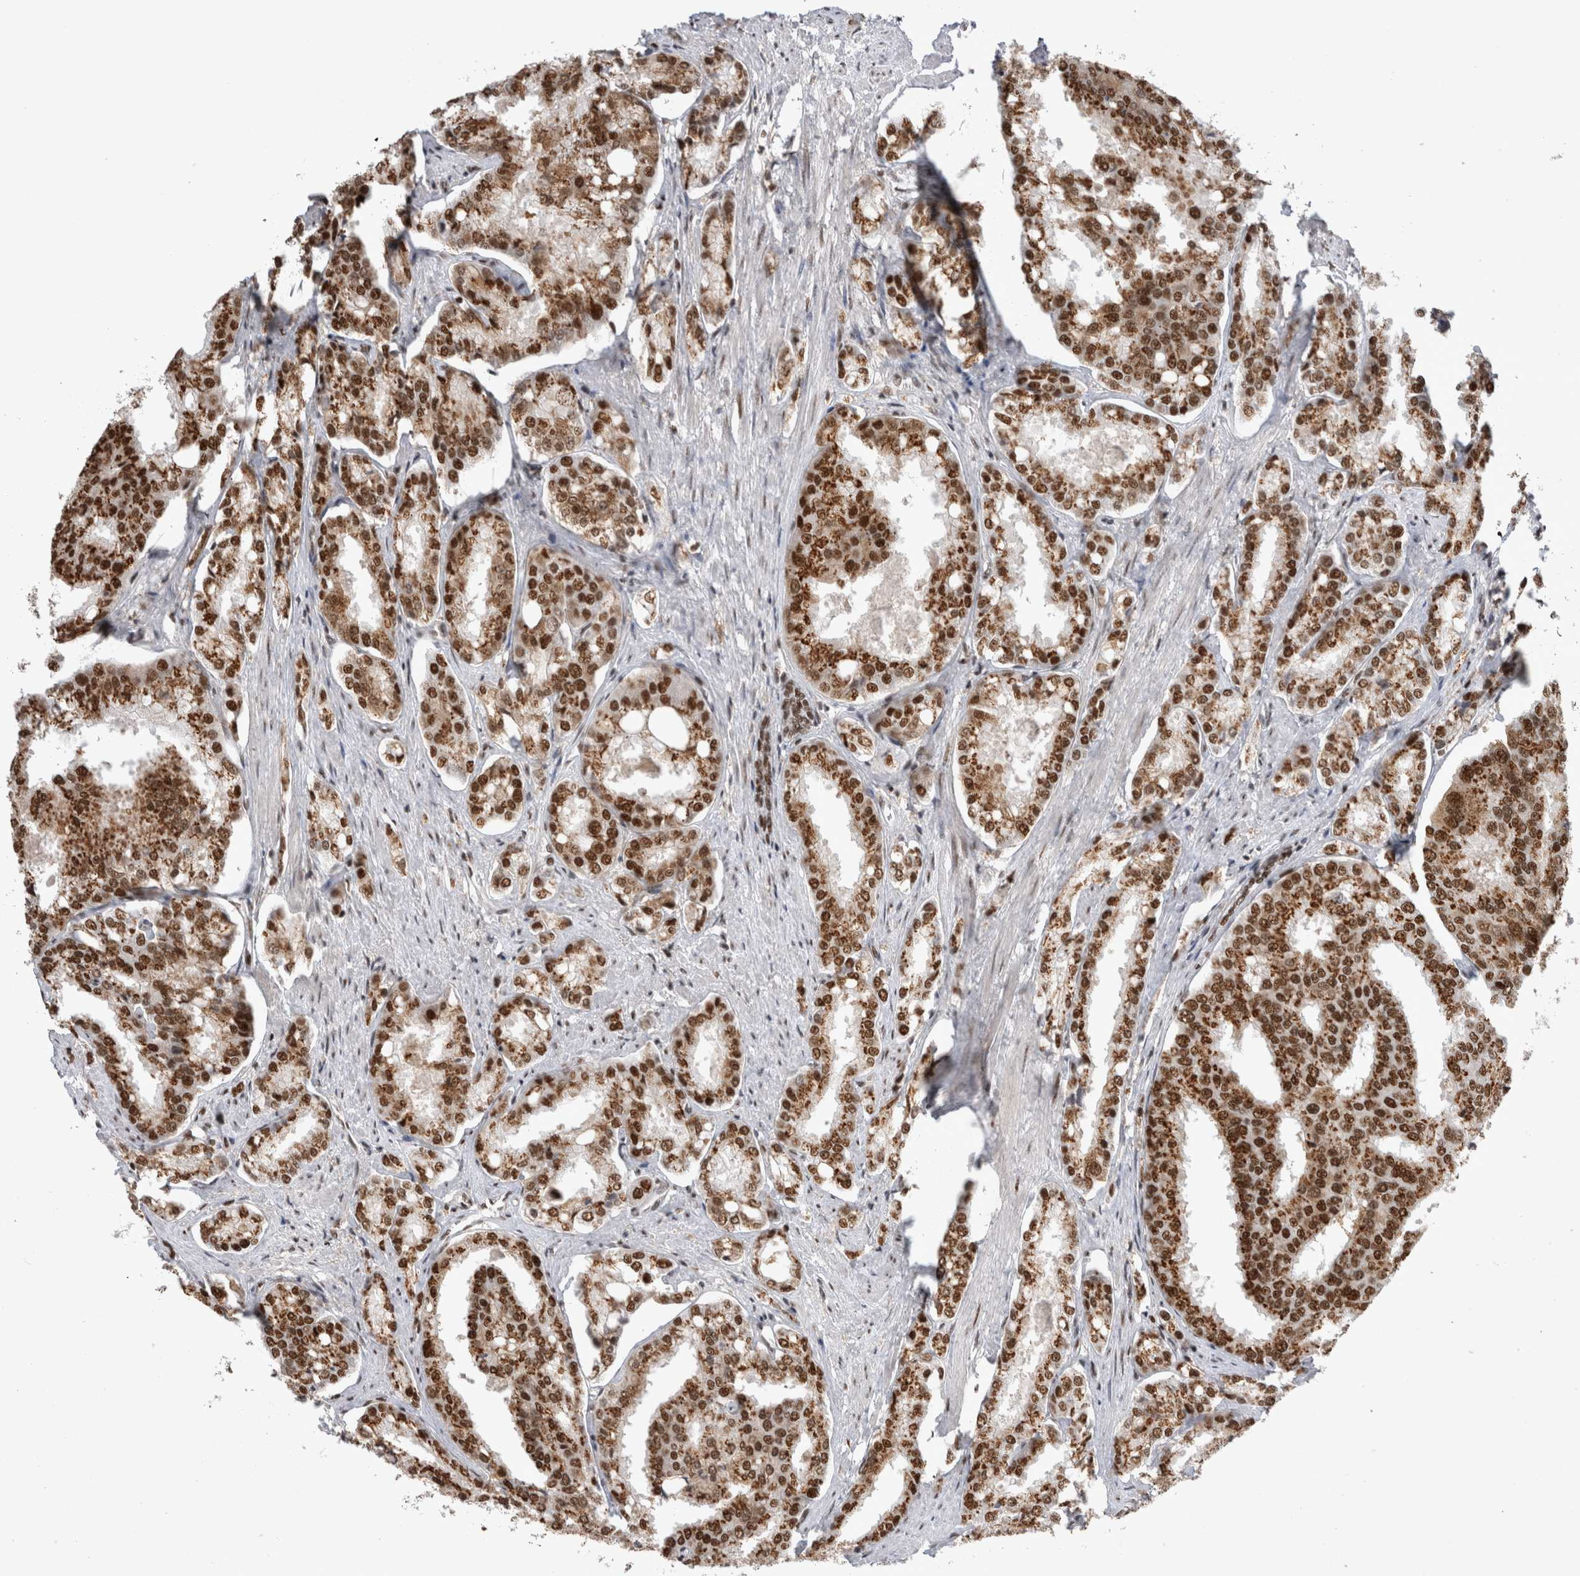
{"staining": {"intensity": "strong", "quantity": ">75%", "location": "cytoplasmic/membranous,nuclear"}, "tissue": "prostate cancer", "cell_type": "Tumor cells", "image_type": "cancer", "snomed": [{"axis": "morphology", "description": "Adenocarcinoma, High grade"}, {"axis": "topography", "description": "Prostate"}], "caption": "An image showing strong cytoplasmic/membranous and nuclear positivity in approximately >75% of tumor cells in prostate cancer, as visualized by brown immunohistochemical staining.", "gene": "EYA2", "patient": {"sex": "male", "age": 50}}